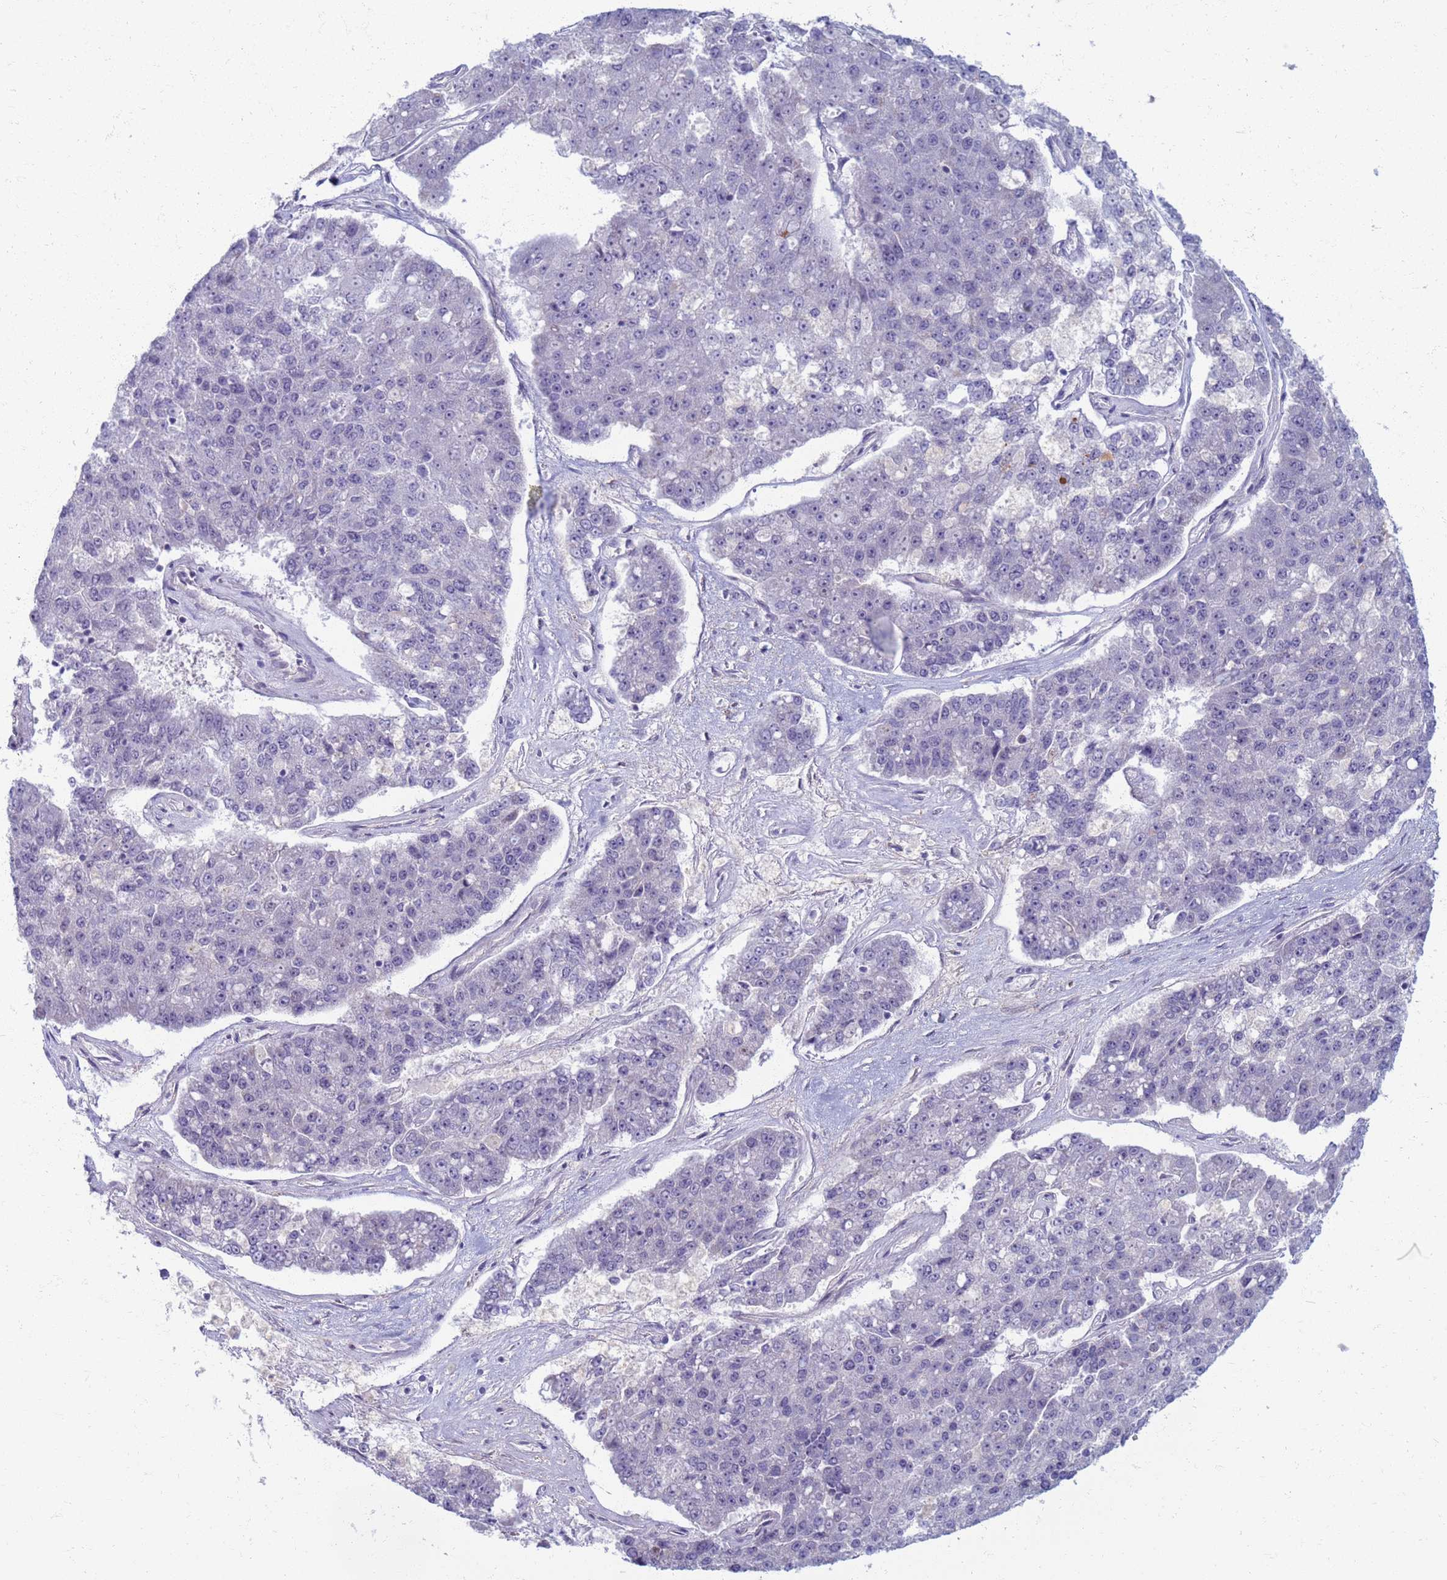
{"staining": {"intensity": "negative", "quantity": "none", "location": "none"}, "tissue": "pancreatic cancer", "cell_type": "Tumor cells", "image_type": "cancer", "snomed": [{"axis": "morphology", "description": "Adenocarcinoma, NOS"}, {"axis": "topography", "description": "Pancreas"}], "caption": "The image demonstrates no staining of tumor cells in pancreatic cancer. The staining was performed using DAB (3,3'-diaminobenzidine) to visualize the protein expression in brown, while the nuclei were stained in blue with hematoxylin (Magnification: 20x).", "gene": "CLCA2", "patient": {"sex": "male", "age": 50}}